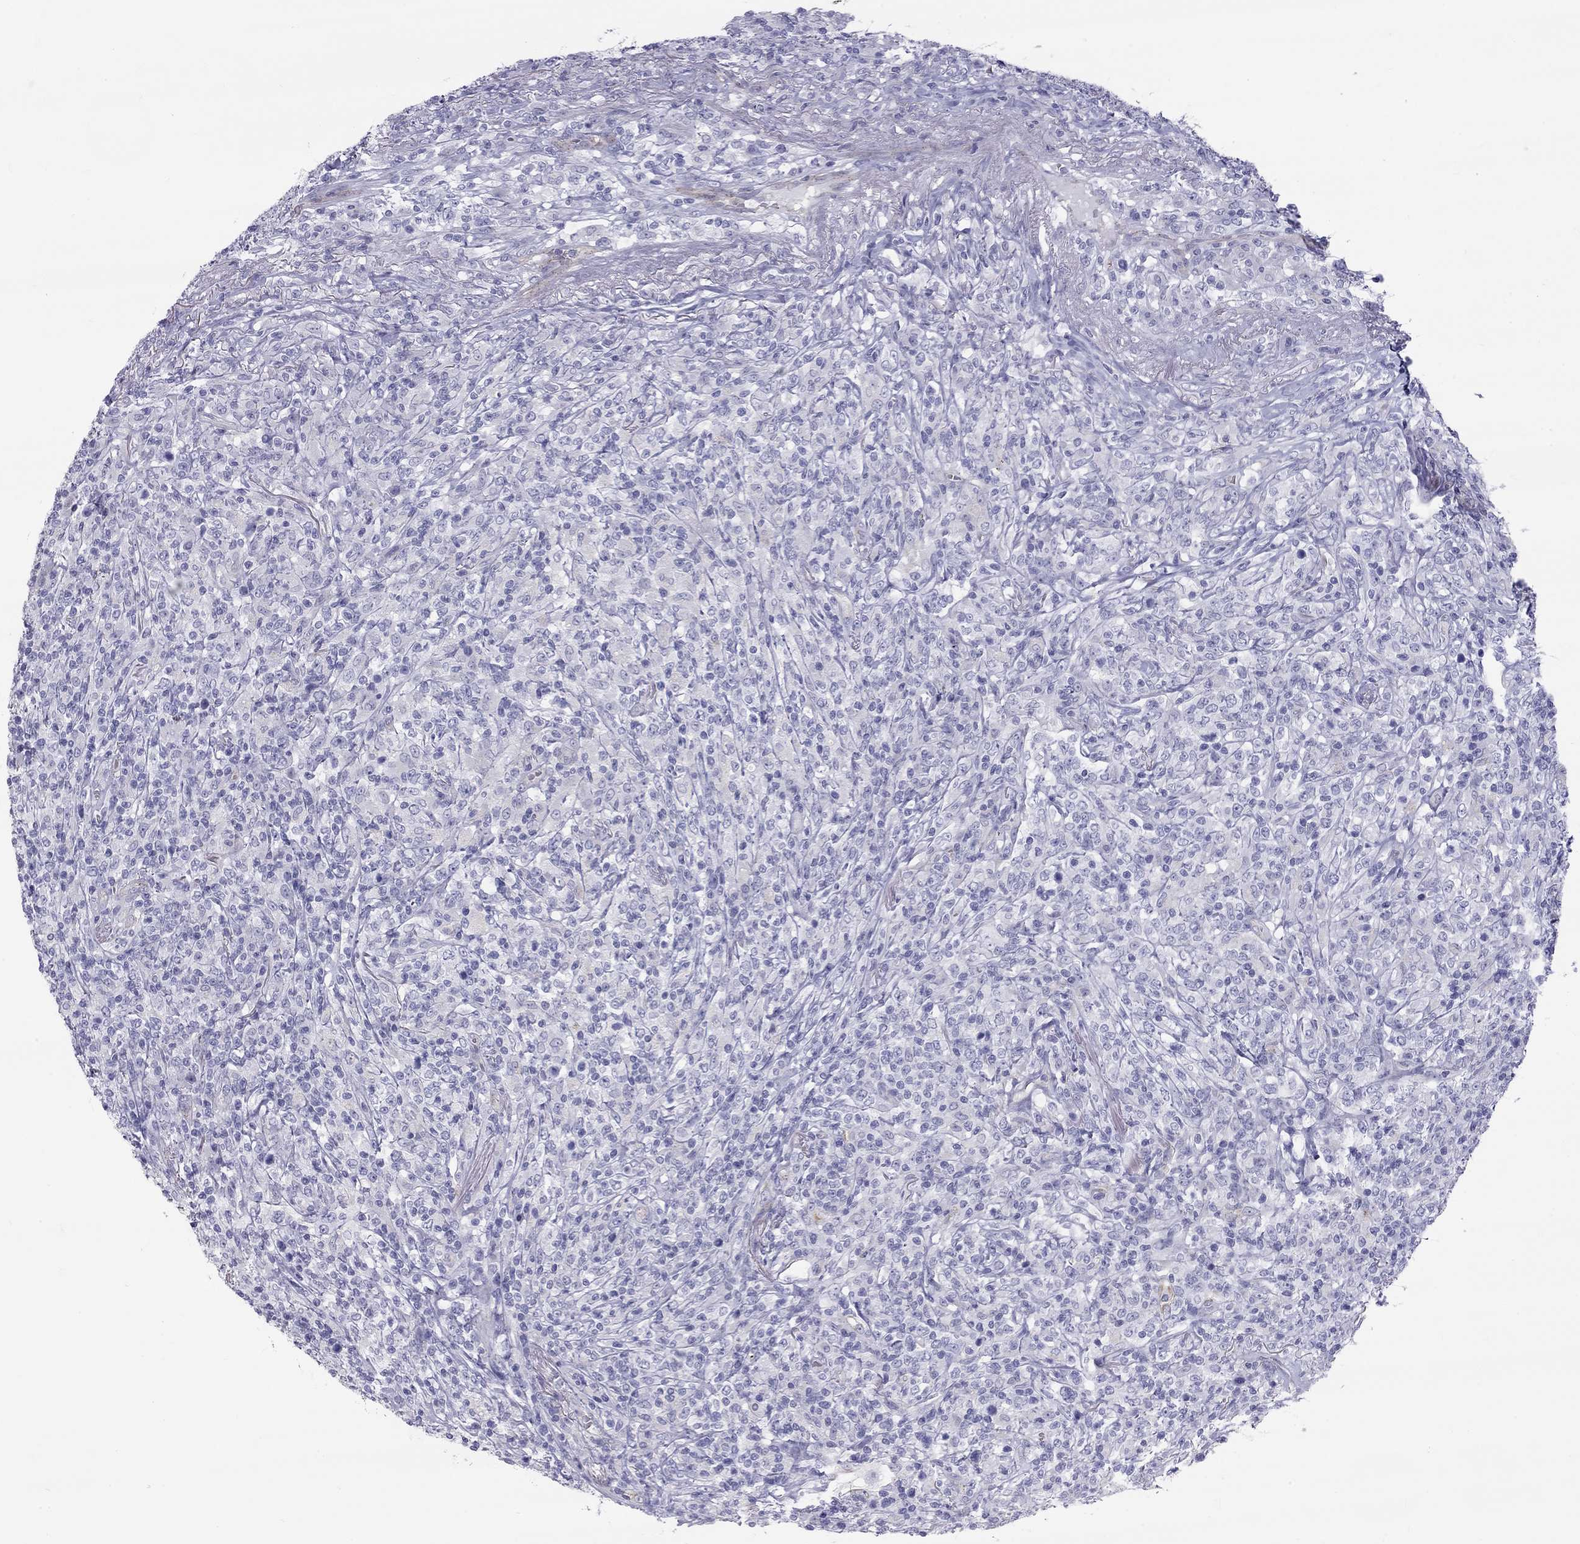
{"staining": {"intensity": "negative", "quantity": "none", "location": "none"}, "tissue": "lymphoma", "cell_type": "Tumor cells", "image_type": "cancer", "snomed": [{"axis": "morphology", "description": "Malignant lymphoma, non-Hodgkin's type, High grade"}, {"axis": "topography", "description": "Lung"}], "caption": "The micrograph exhibits no staining of tumor cells in high-grade malignant lymphoma, non-Hodgkin's type. The staining is performed using DAB (3,3'-diaminobenzidine) brown chromogen with nuclei counter-stained in using hematoxylin.", "gene": "TDRD6", "patient": {"sex": "male", "age": 79}}